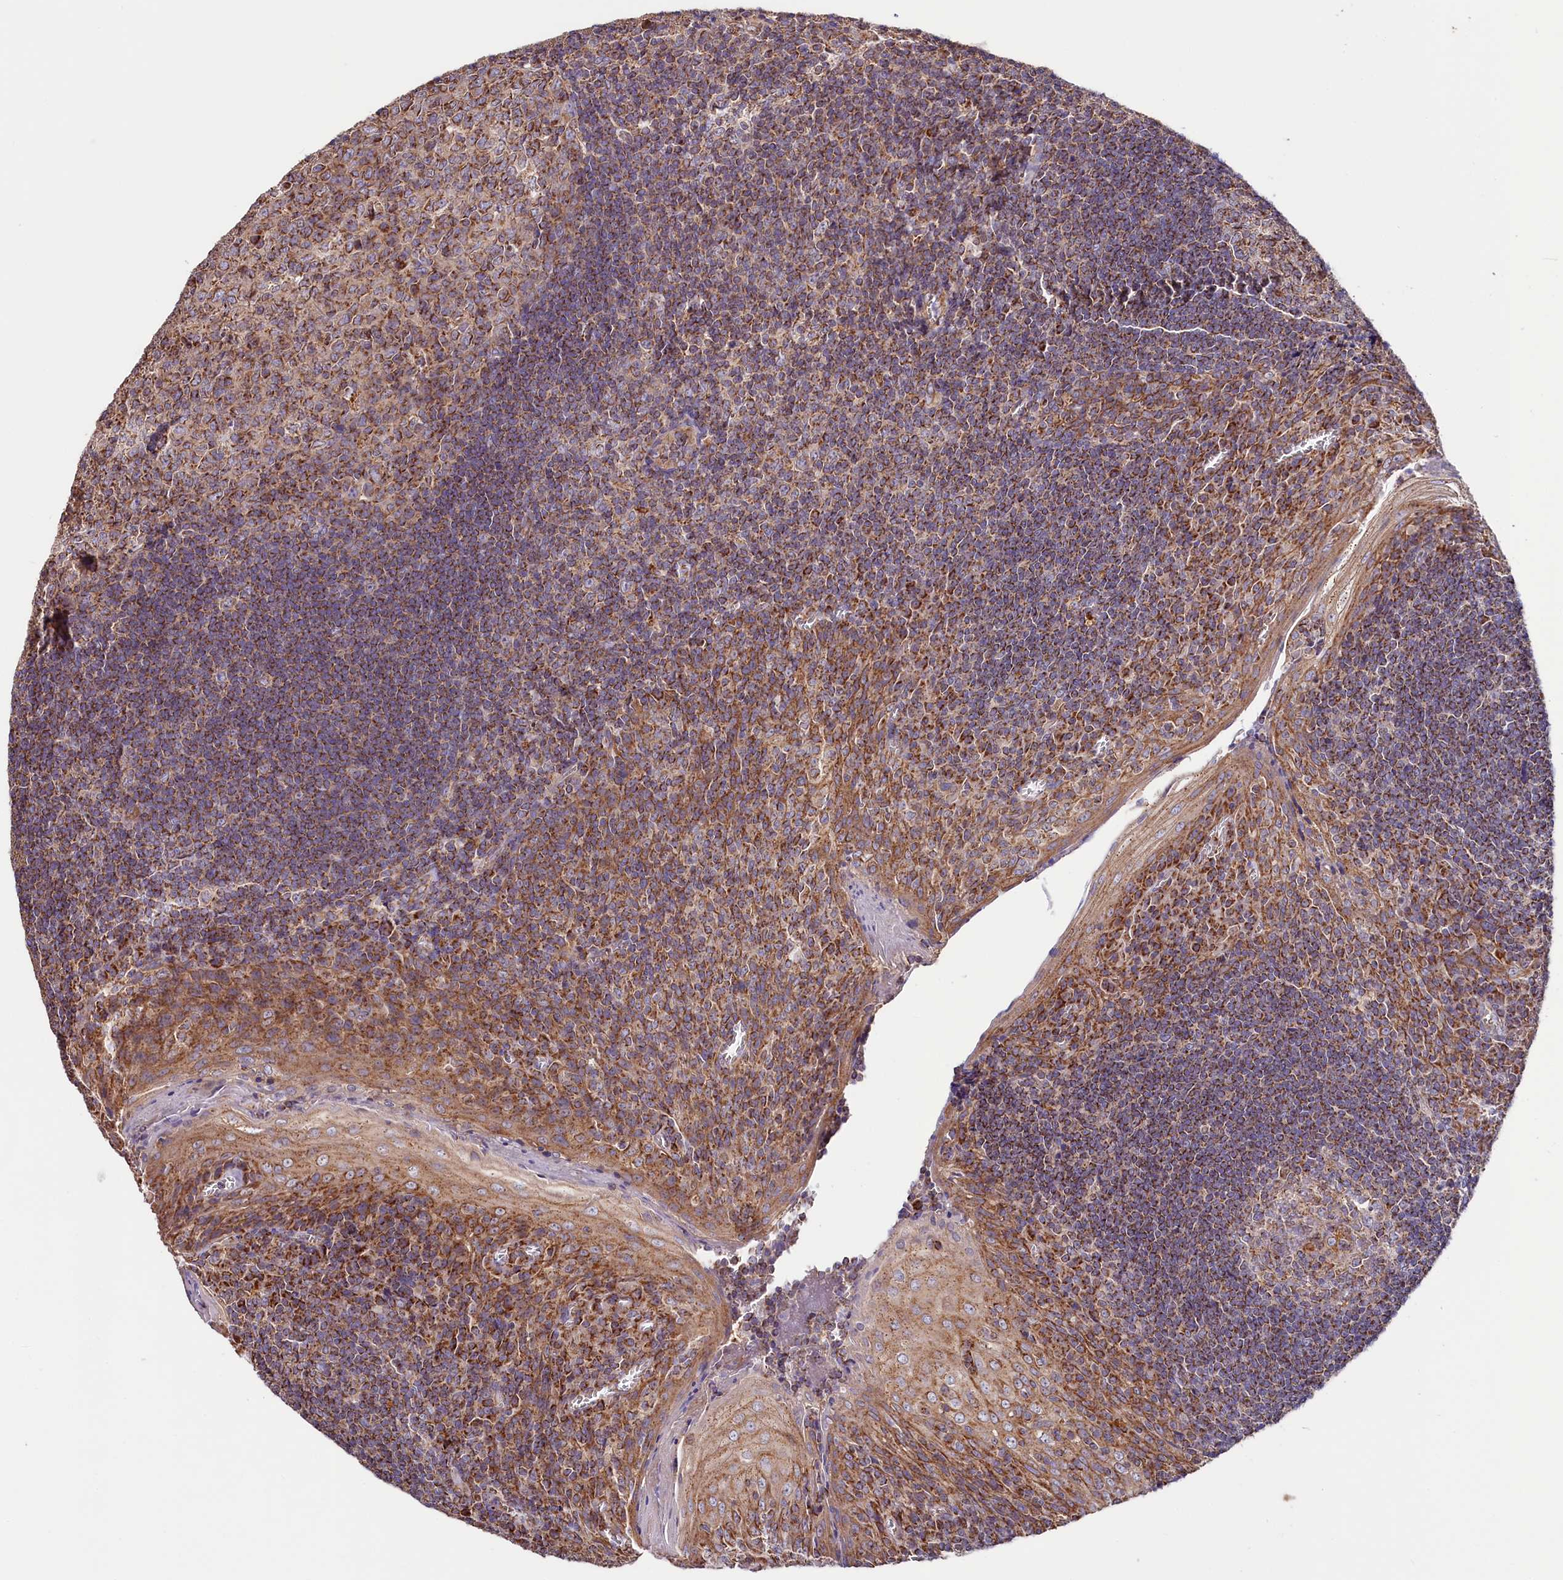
{"staining": {"intensity": "strong", "quantity": "25%-75%", "location": "cytoplasmic/membranous"}, "tissue": "tonsil", "cell_type": "Germinal center cells", "image_type": "normal", "snomed": [{"axis": "morphology", "description": "Normal tissue, NOS"}, {"axis": "topography", "description": "Tonsil"}], "caption": "Benign tonsil shows strong cytoplasmic/membranous expression in about 25%-75% of germinal center cells Nuclei are stained in blue..", "gene": "NUDT15", "patient": {"sex": "male", "age": 27}}